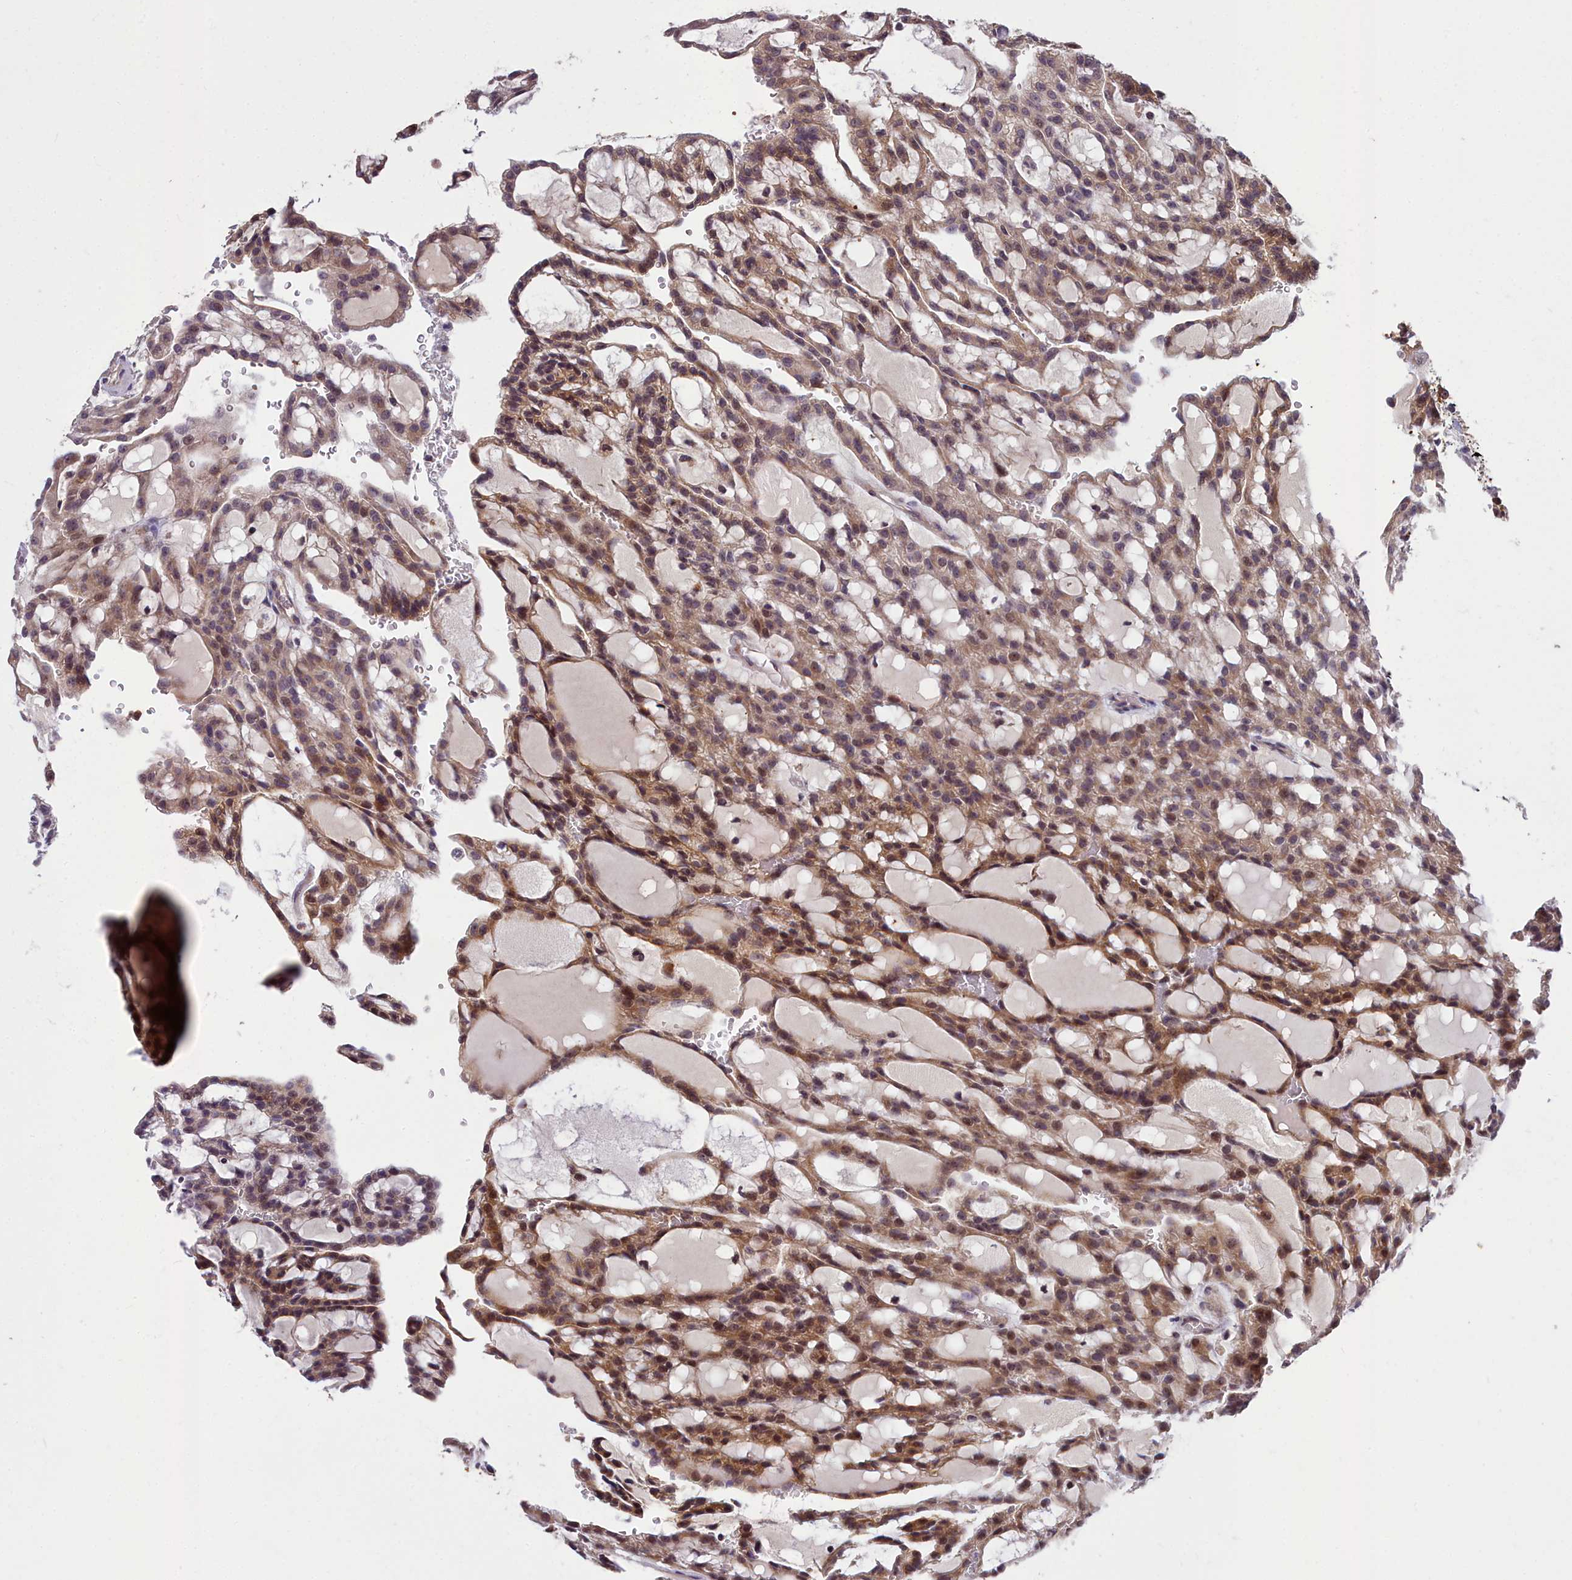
{"staining": {"intensity": "moderate", "quantity": ">75%", "location": "cytoplasmic/membranous,nuclear"}, "tissue": "renal cancer", "cell_type": "Tumor cells", "image_type": "cancer", "snomed": [{"axis": "morphology", "description": "Adenocarcinoma, NOS"}, {"axis": "topography", "description": "Kidney"}], "caption": "Renal adenocarcinoma tissue exhibits moderate cytoplasmic/membranous and nuclear expression in approximately >75% of tumor cells, visualized by immunohistochemistry.", "gene": "ZNF333", "patient": {"sex": "male", "age": 63}}